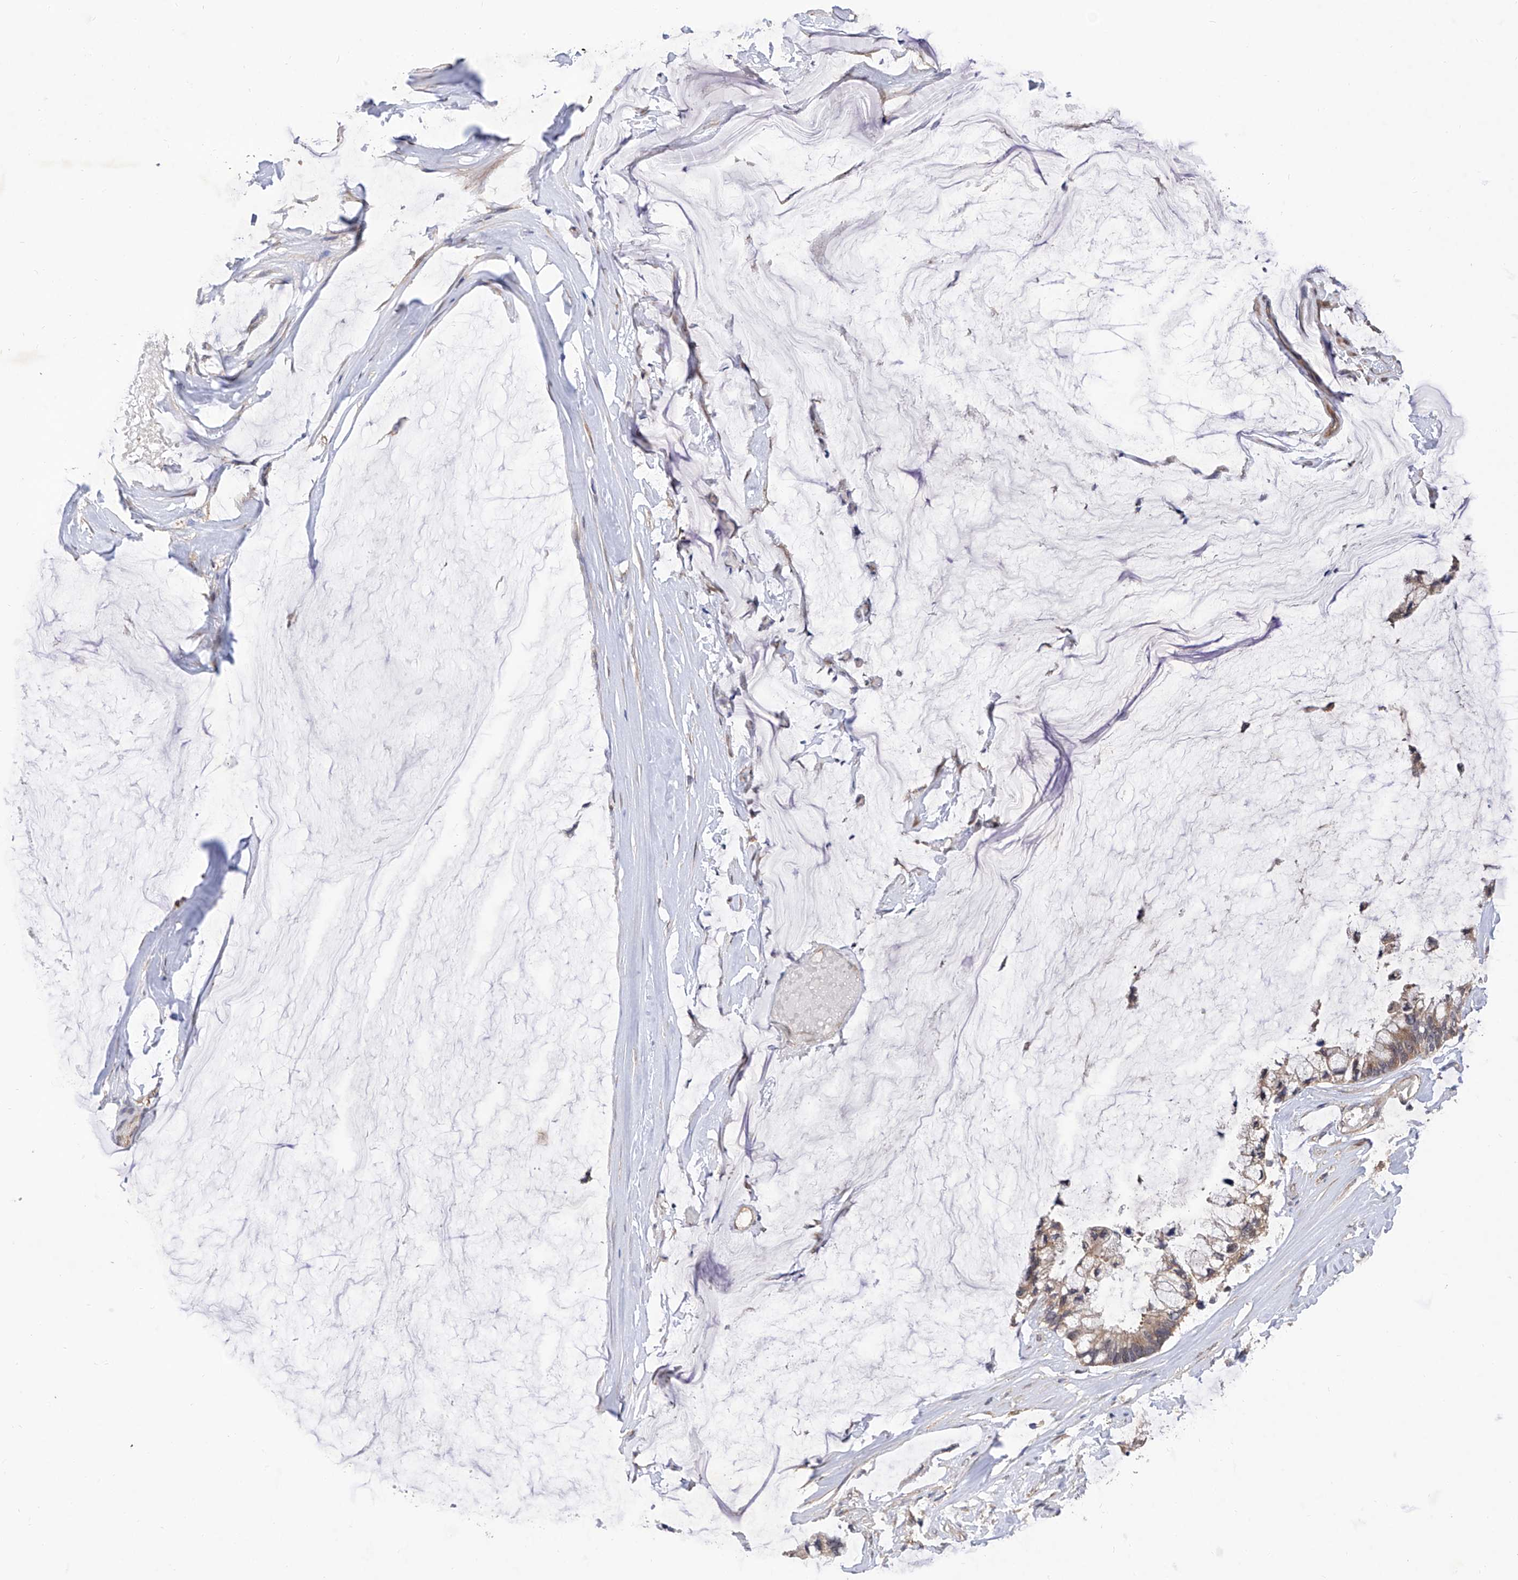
{"staining": {"intensity": "weak", "quantity": "25%-75%", "location": "cytoplasmic/membranous"}, "tissue": "ovarian cancer", "cell_type": "Tumor cells", "image_type": "cancer", "snomed": [{"axis": "morphology", "description": "Cystadenocarcinoma, mucinous, NOS"}, {"axis": "topography", "description": "Ovary"}], "caption": "Ovarian cancer (mucinous cystadenocarcinoma) stained for a protein (brown) displays weak cytoplasmic/membranous positive expression in approximately 25%-75% of tumor cells.", "gene": "USP45", "patient": {"sex": "female", "age": 39}}